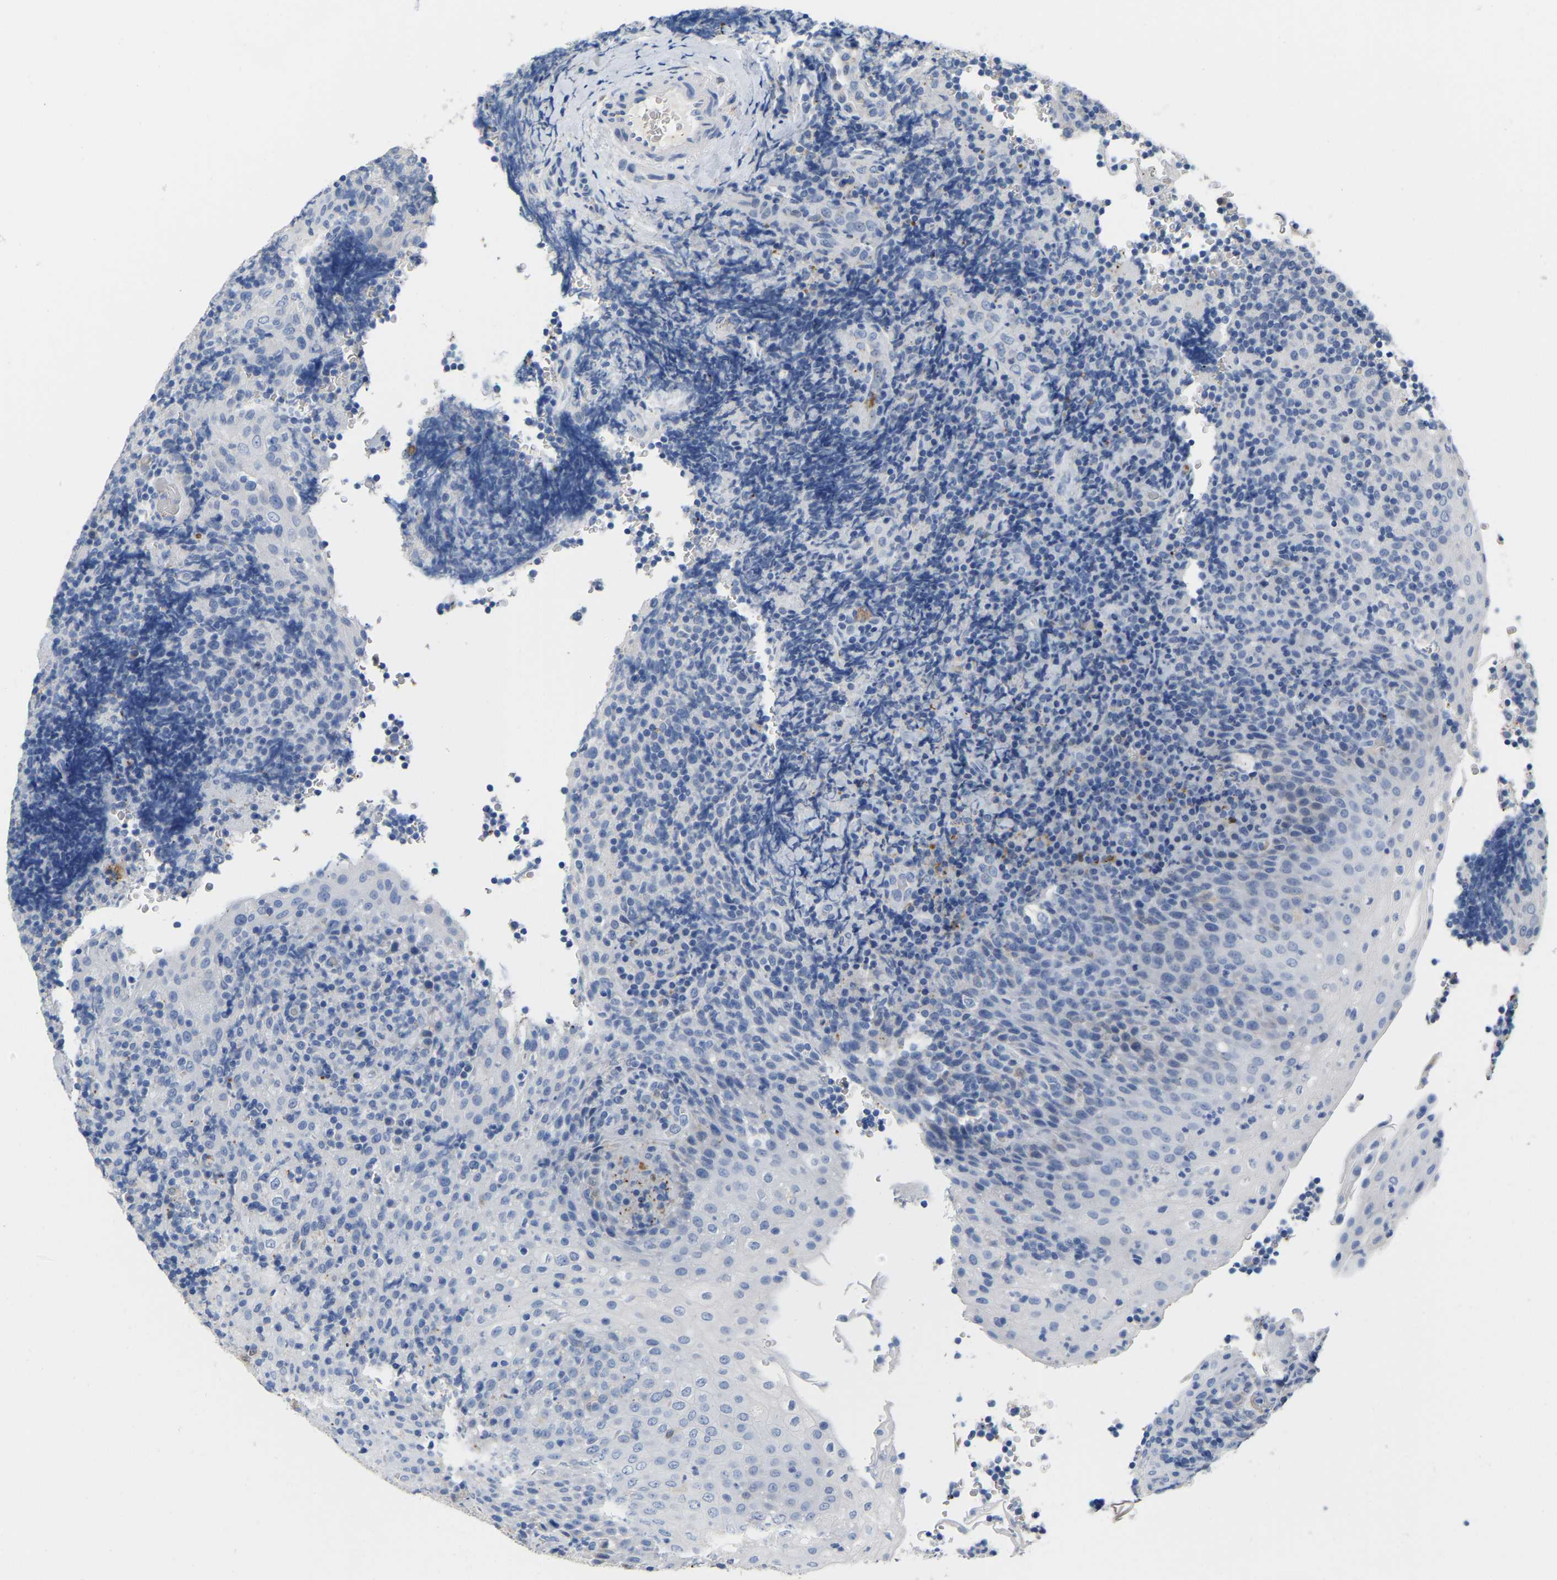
{"staining": {"intensity": "negative", "quantity": "none", "location": "none"}, "tissue": "lymphoma", "cell_type": "Tumor cells", "image_type": "cancer", "snomed": [{"axis": "morphology", "description": "Malignant lymphoma, non-Hodgkin's type, High grade"}, {"axis": "topography", "description": "Tonsil"}], "caption": "Immunohistochemical staining of human high-grade malignant lymphoma, non-Hodgkin's type reveals no significant expression in tumor cells.", "gene": "ULBP2", "patient": {"sex": "female", "age": 36}}